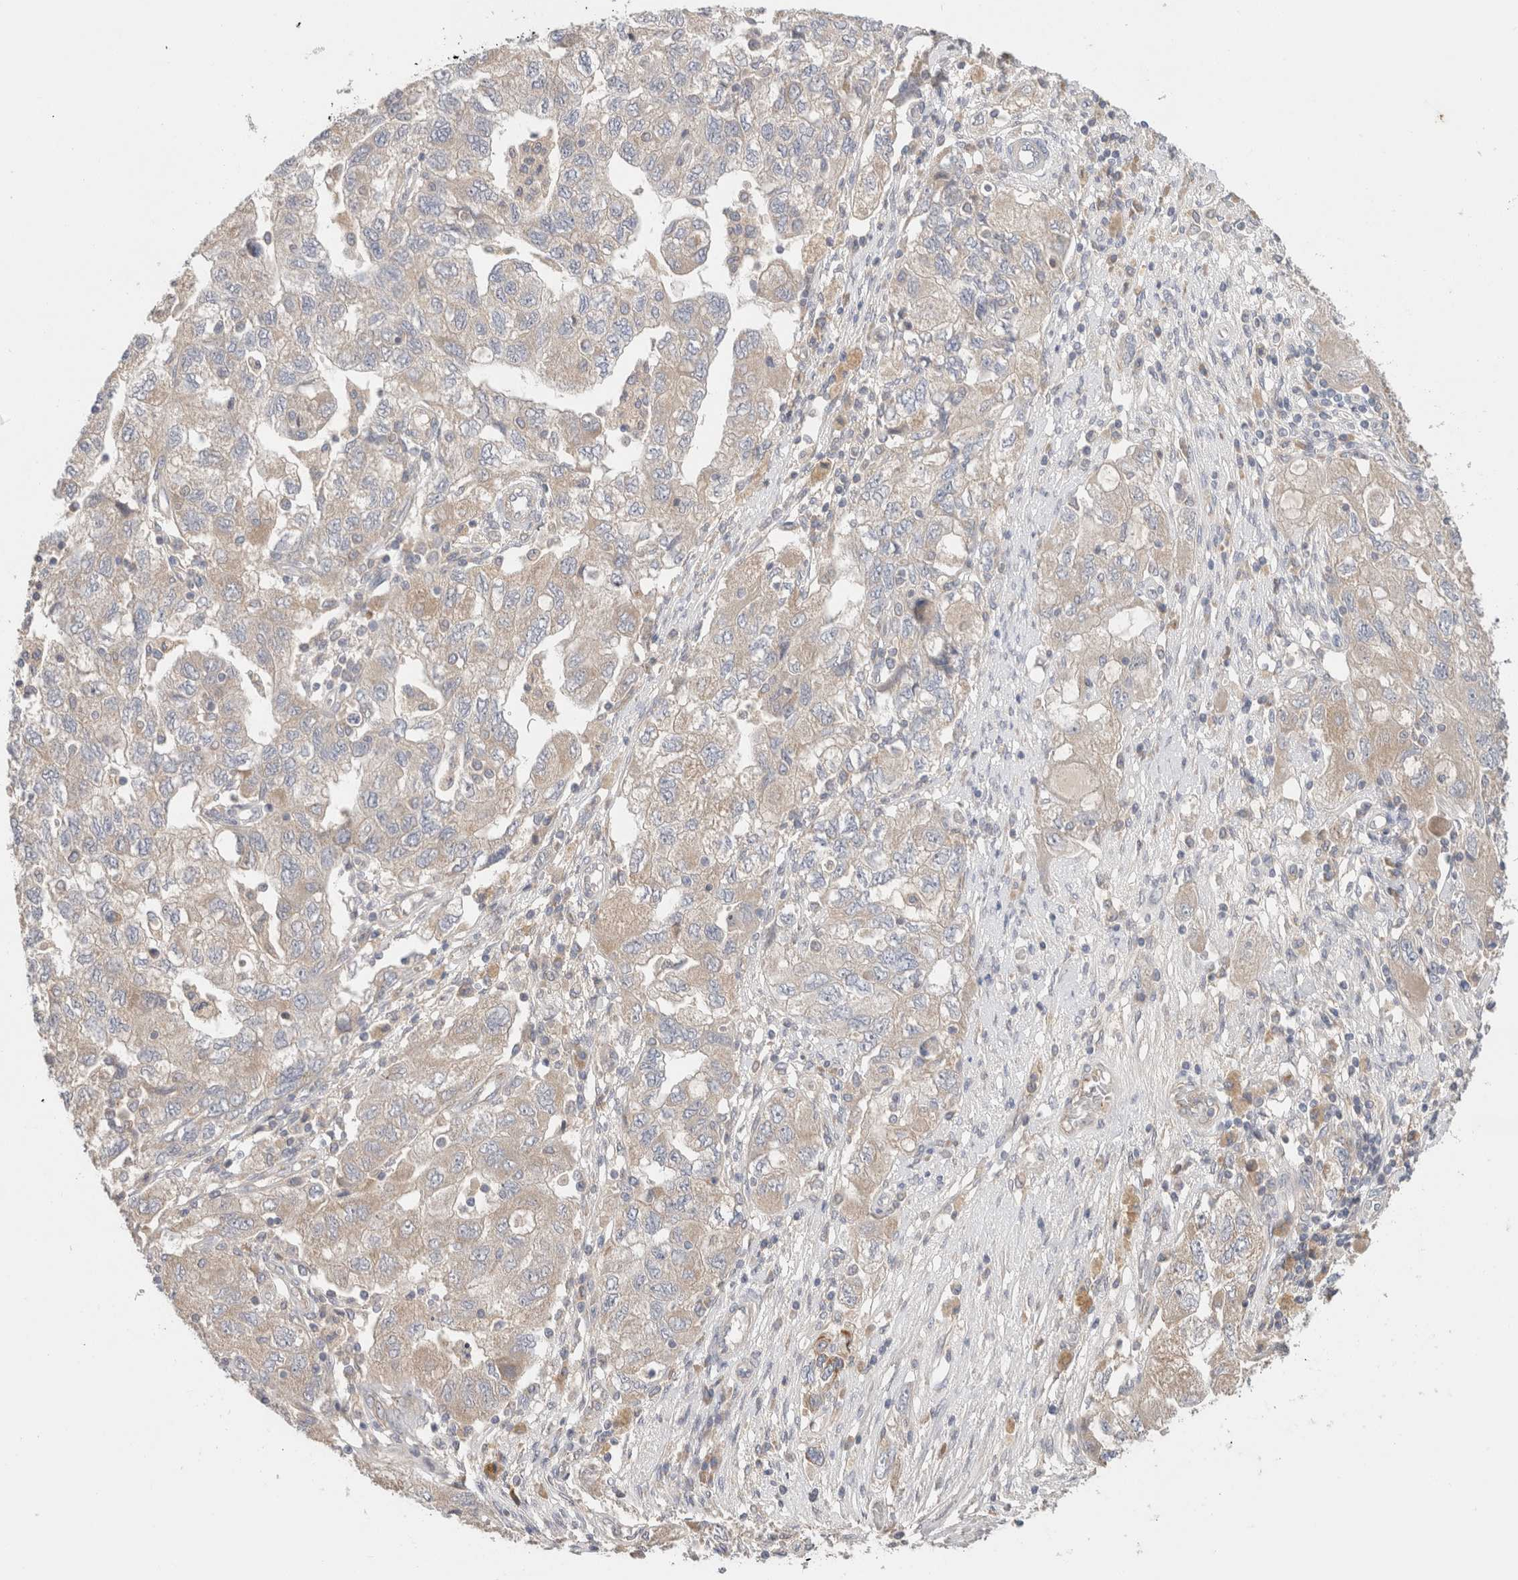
{"staining": {"intensity": "weak", "quantity": "<25%", "location": "cytoplasmic/membranous"}, "tissue": "ovarian cancer", "cell_type": "Tumor cells", "image_type": "cancer", "snomed": [{"axis": "morphology", "description": "Carcinoma, NOS"}, {"axis": "morphology", "description": "Cystadenocarcinoma, serous, NOS"}, {"axis": "topography", "description": "Ovary"}], "caption": "The immunohistochemistry histopathology image has no significant staining in tumor cells of ovarian cancer tissue.", "gene": "SGK3", "patient": {"sex": "female", "age": 69}}